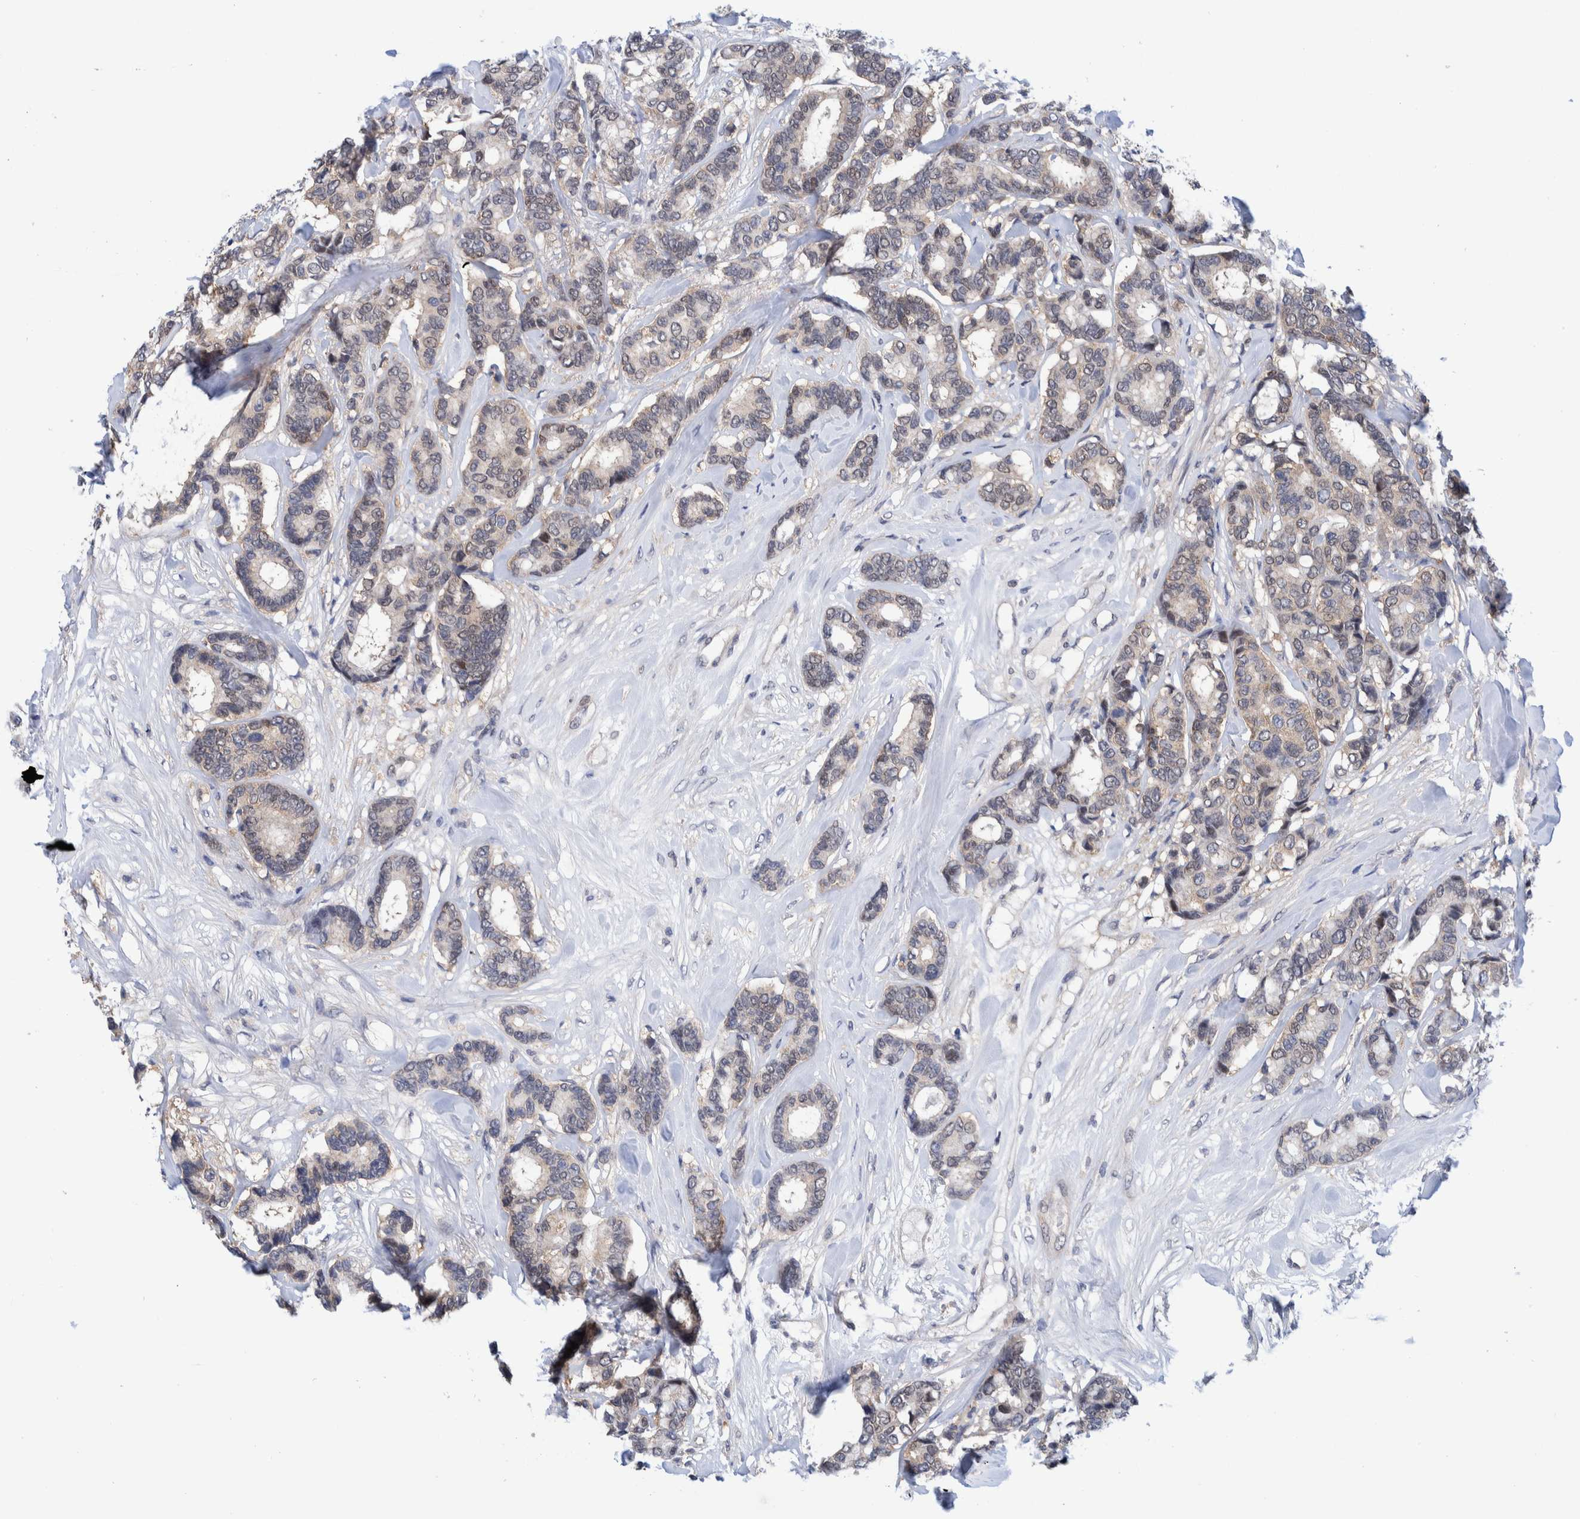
{"staining": {"intensity": "weak", "quantity": "25%-75%", "location": "cytoplasmic/membranous"}, "tissue": "breast cancer", "cell_type": "Tumor cells", "image_type": "cancer", "snomed": [{"axis": "morphology", "description": "Duct carcinoma"}, {"axis": "topography", "description": "Breast"}], "caption": "This is an image of IHC staining of breast cancer (invasive ductal carcinoma), which shows weak positivity in the cytoplasmic/membranous of tumor cells.", "gene": "PFAS", "patient": {"sex": "female", "age": 87}}